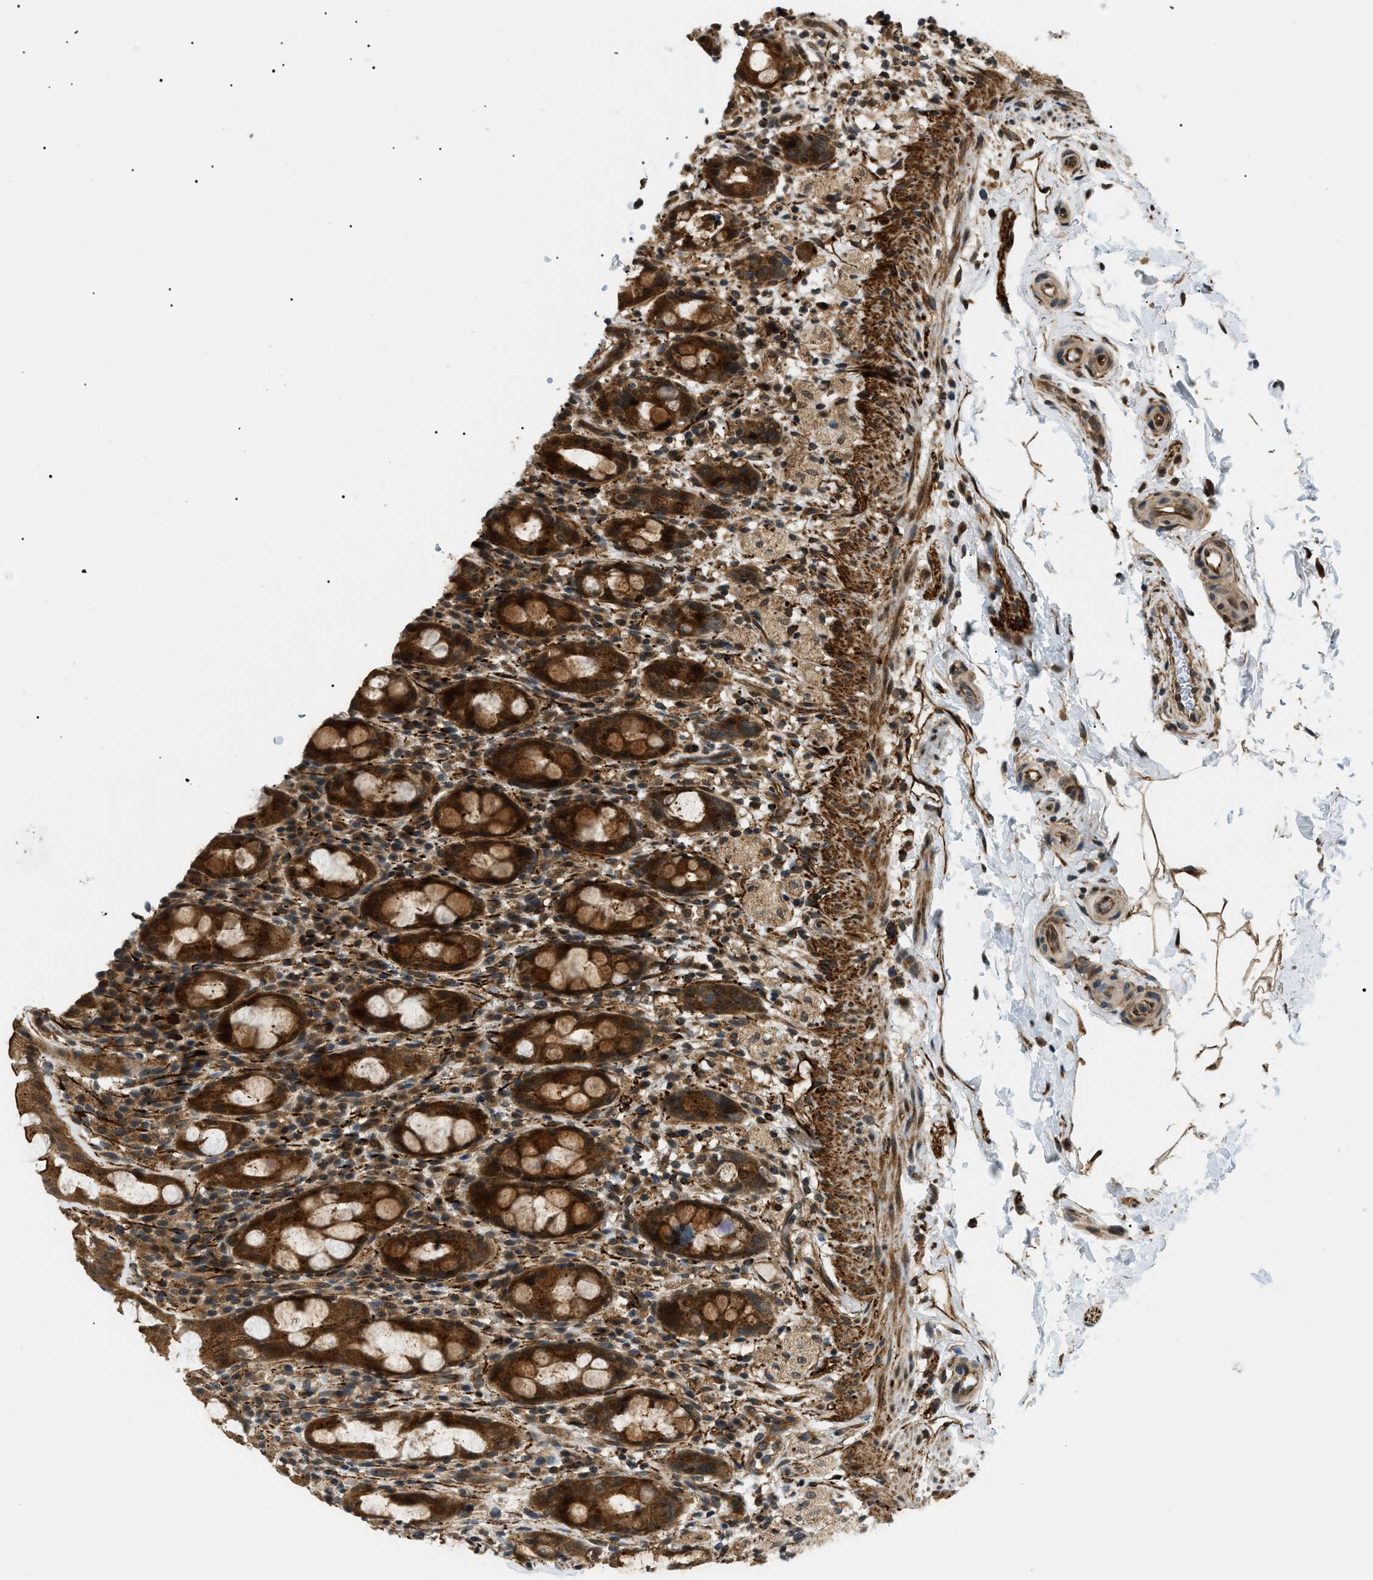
{"staining": {"intensity": "strong", "quantity": ">75%", "location": "cytoplasmic/membranous"}, "tissue": "rectum", "cell_type": "Glandular cells", "image_type": "normal", "snomed": [{"axis": "morphology", "description": "Normal tissue, NOS"}, {"axis": "topography", "description": "Rectum"}], "caption": "Human rectum stained with a brown dye demonstrates strong cytoplasmic/membranous positive staining in about >75% of glandular cells.", "gene": "ATP6AP1", "patient": {"sex": "male", "age": 44}}